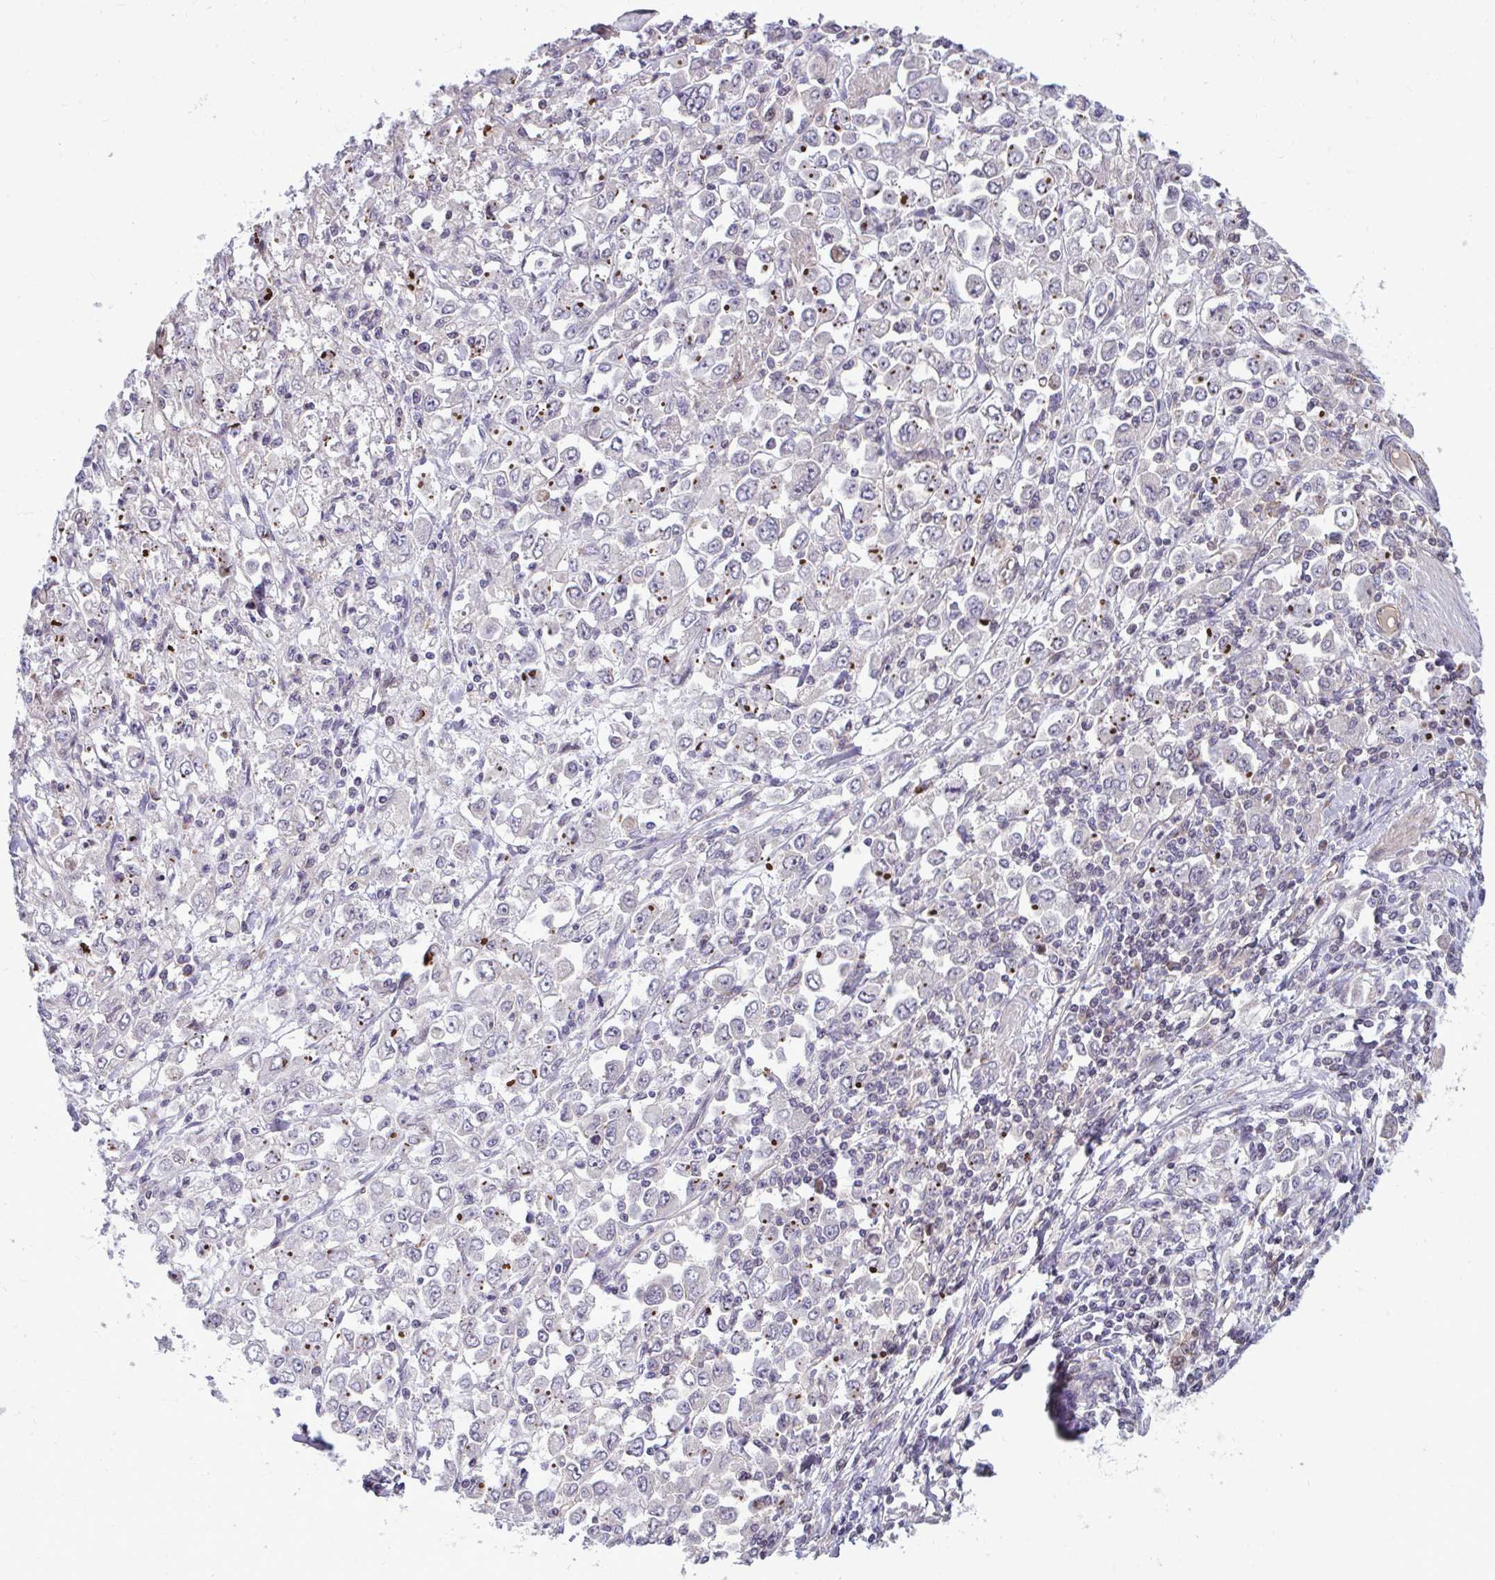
{"staining": {"intensity": "negative", "quantity": "none", "location": "none"}, "tissue": "stomach cancer", "cell_type": "Tumor cells", "image_type": "cancer", "snomed": [{"axis": "morphology", "description": "Adenocarcinoma, NOS"}, {"axis": "topography", "description": "Stomach, upper"}], "caption": "A high-resolution histopathology image shows immunohistochemistry (IHC) staining of stomach adenocarcinoma, which demonstrates no significant positivity in tumor cells.", "gene": "ZSCAN9", "patient": {"sex": "male", "age": 70}}